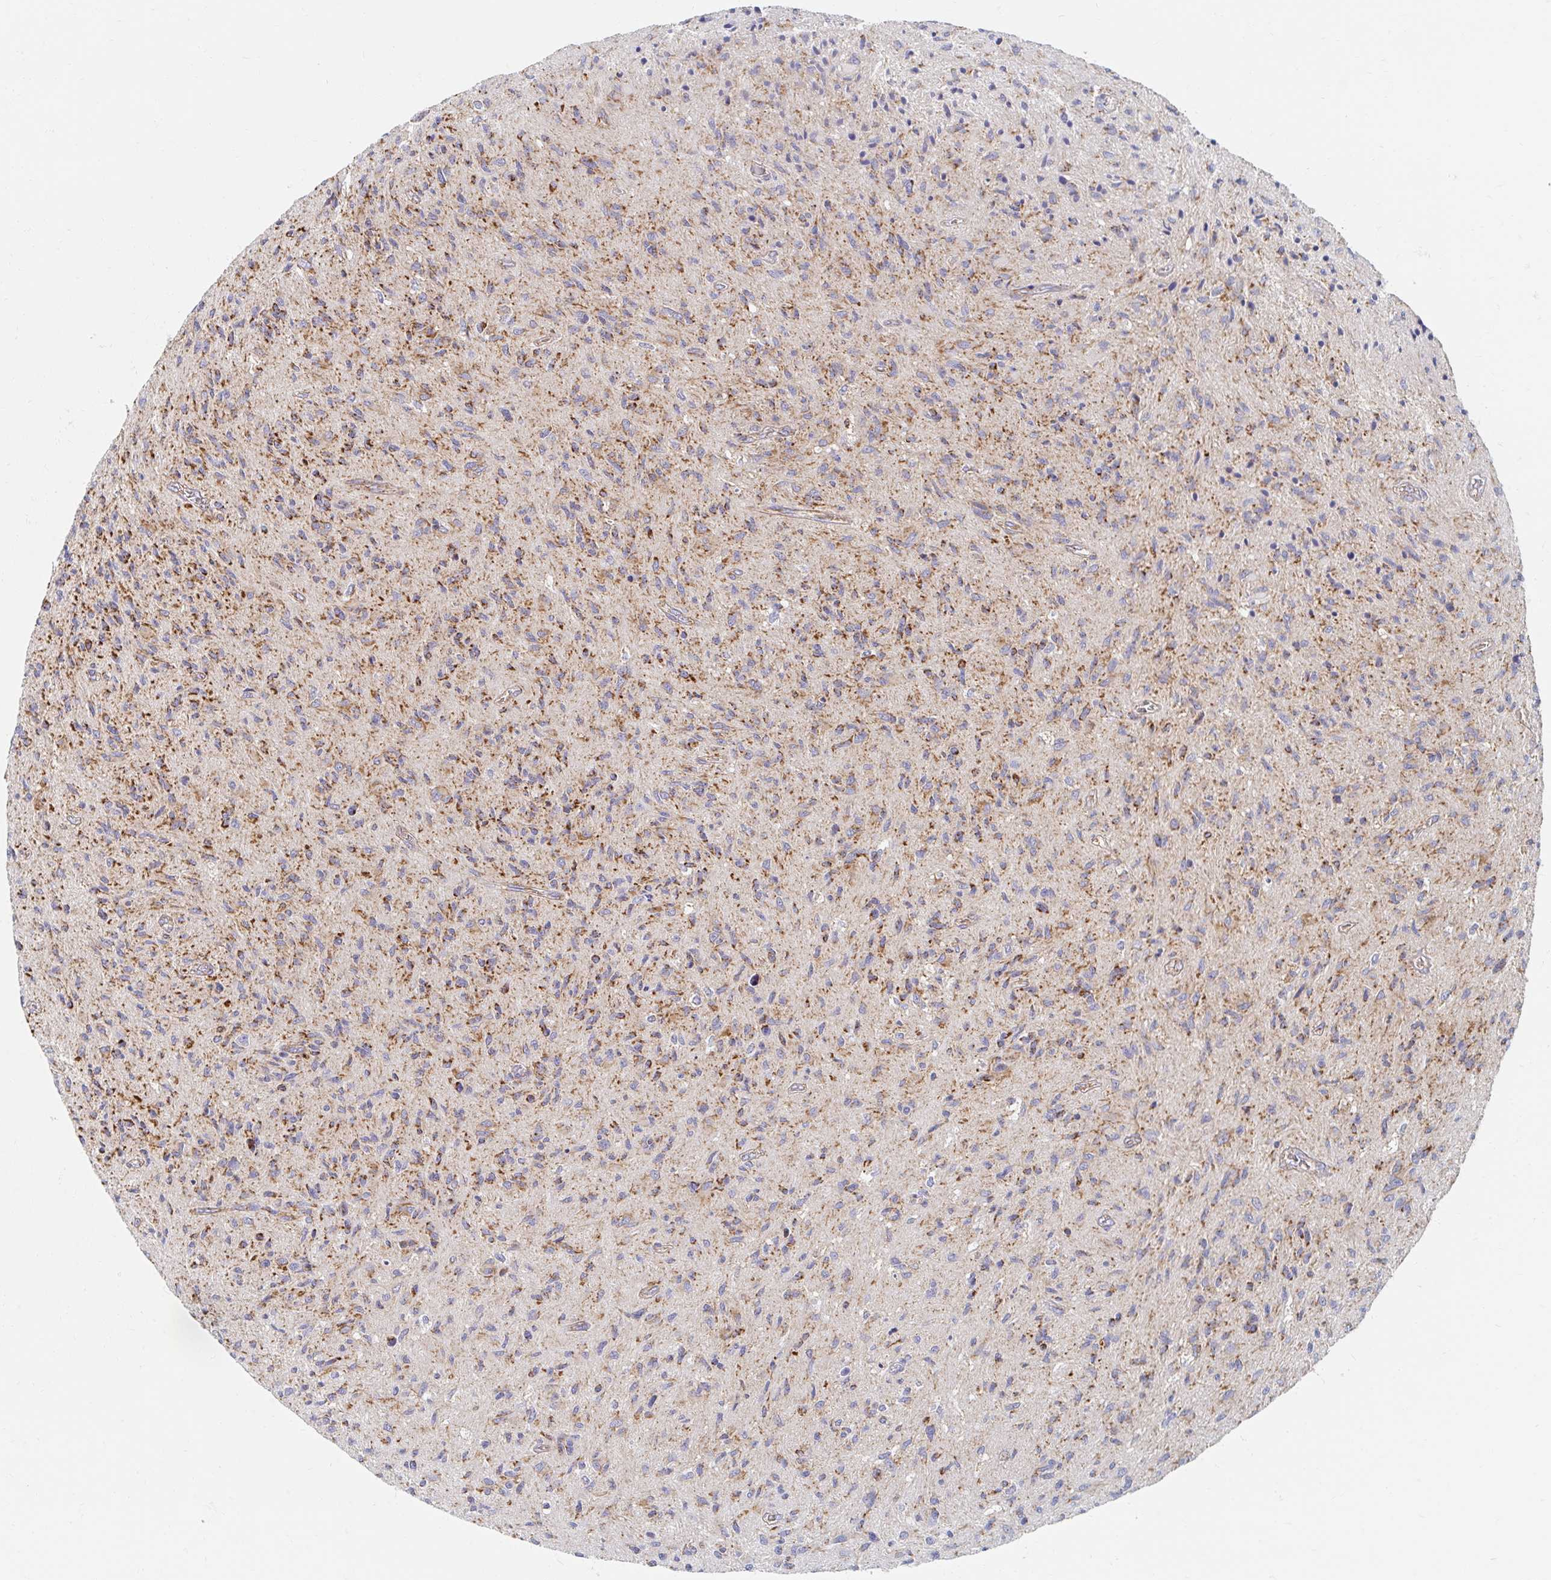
{"staining": {"intensity": "moderate", "quantity": "25%-75%", "location": "cytoplasmic/membranous"}, "tissue": "glioma", "cell_type": "Tumor cells", "image_type": "cancer", "snomed": [{"axis": "morphology", "description": "Glioma, malignant, High grade"}, {"axis": "topography", "description": "Brain"}], "caption": "Glioma stained for a protein (brown) exhibits moderate cytoplasmic/membranous positive expression in approximately 25%-75% of tumor cells.", "gene": "MAVS", "patient": {"sex": "male", "age": 54}}